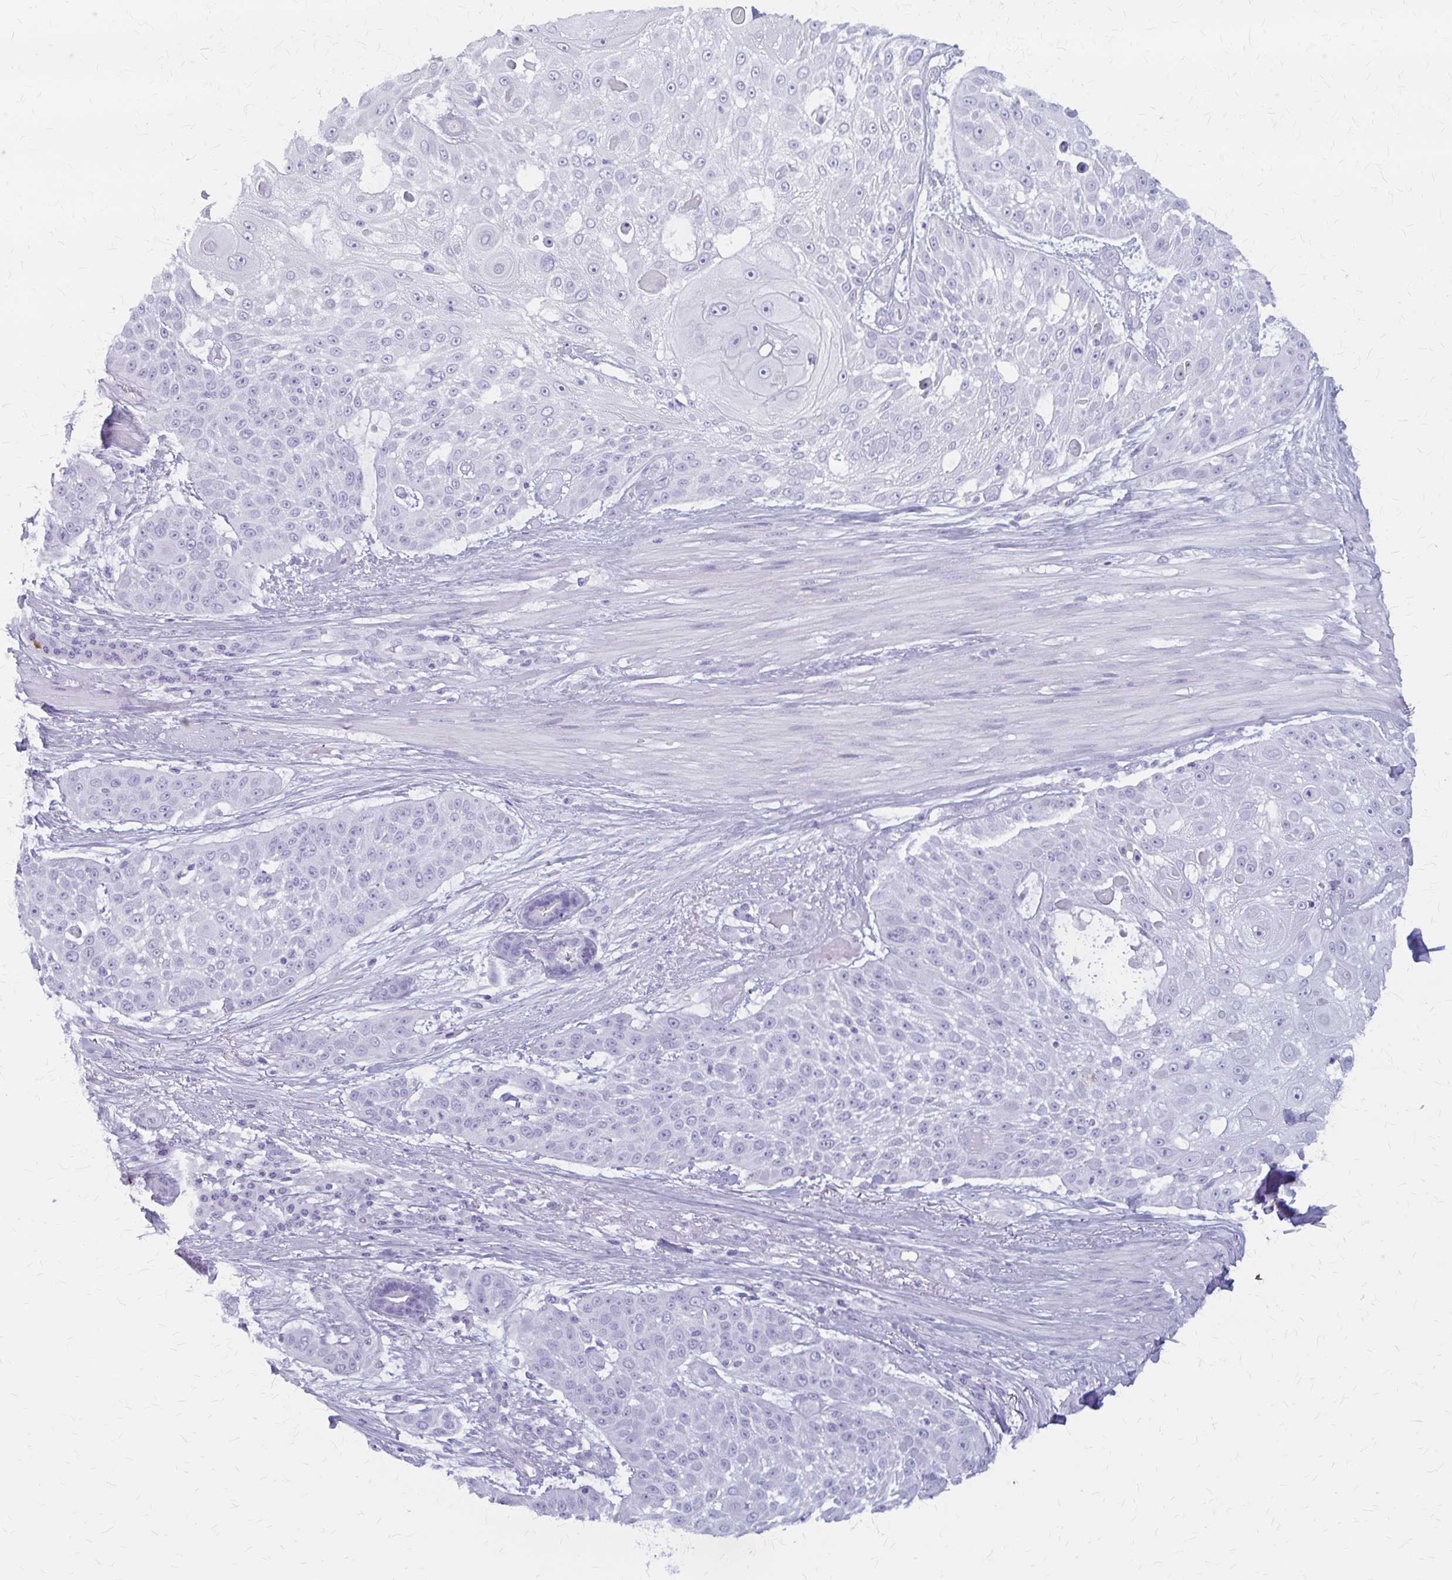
{"staining": {"intensity": "negative", "quantity": "none", "location": "none"}, "tissue": "skin cancer", "cell_type": "Tumor cells", "image_type": "cancer", "snomed": [{"axis": "morphology", "description": "Squamous cell carcinoma, NOS"}, {"axis": "topography", "description": "Skin"}], "caption": "Immunohistochemistry histopathology image of neoplastic tissue: human squamous cell carcinoma (skin) stained with DAB (3,3'-diaminobenzidine) displays no significant protein positivity in tumor cells. (Stains: DAB (3,3'-diaminobenzidine) immunohistochemistry (IHC) with hematoxylin counter stain, Microscopy: brightfield microscopy at high magnification).", "gene": "KLHDC7A", "patient": {"sex": "female", "age": 86}}